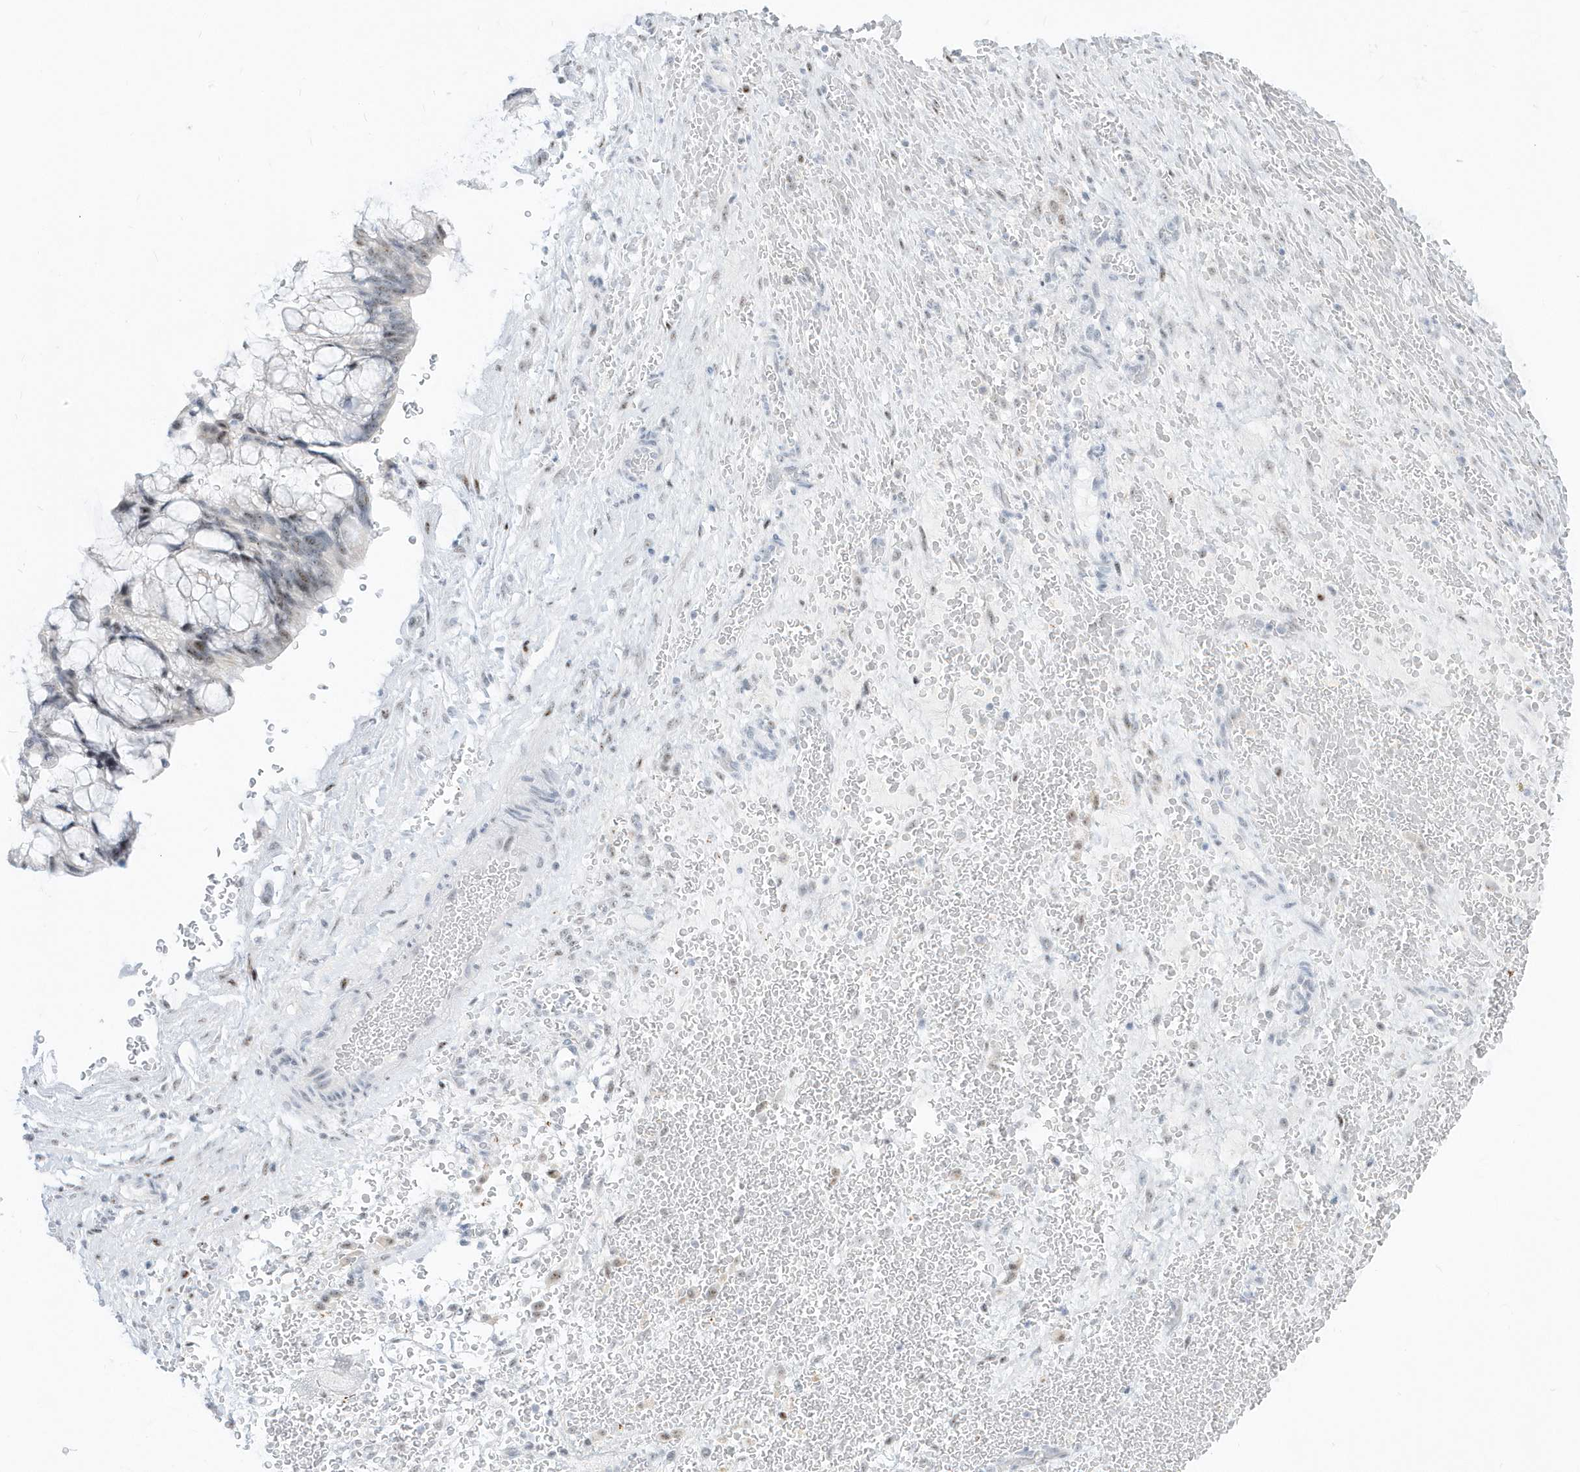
{"staining": {"intensity": "weak", "quantity": "<25%", "location": "nuclear"}, "tissue": "ovarian cancer", "cell_type": "Tumor cells", "image_type": "cancer", "snomed": [{"axis": "morphology", "description": "Cystadenocarcinoma, mucinous, NOS"}, {"axis": "topography", "description": "Ovary"}], "caption": "Ovarian mucinous cystadenocarcinoma was stained to show a protein in brown. There is no significant staining in tumor cells.", "gene": "PLEKHN1", "patient": {"sex": "female", "age": 37}}